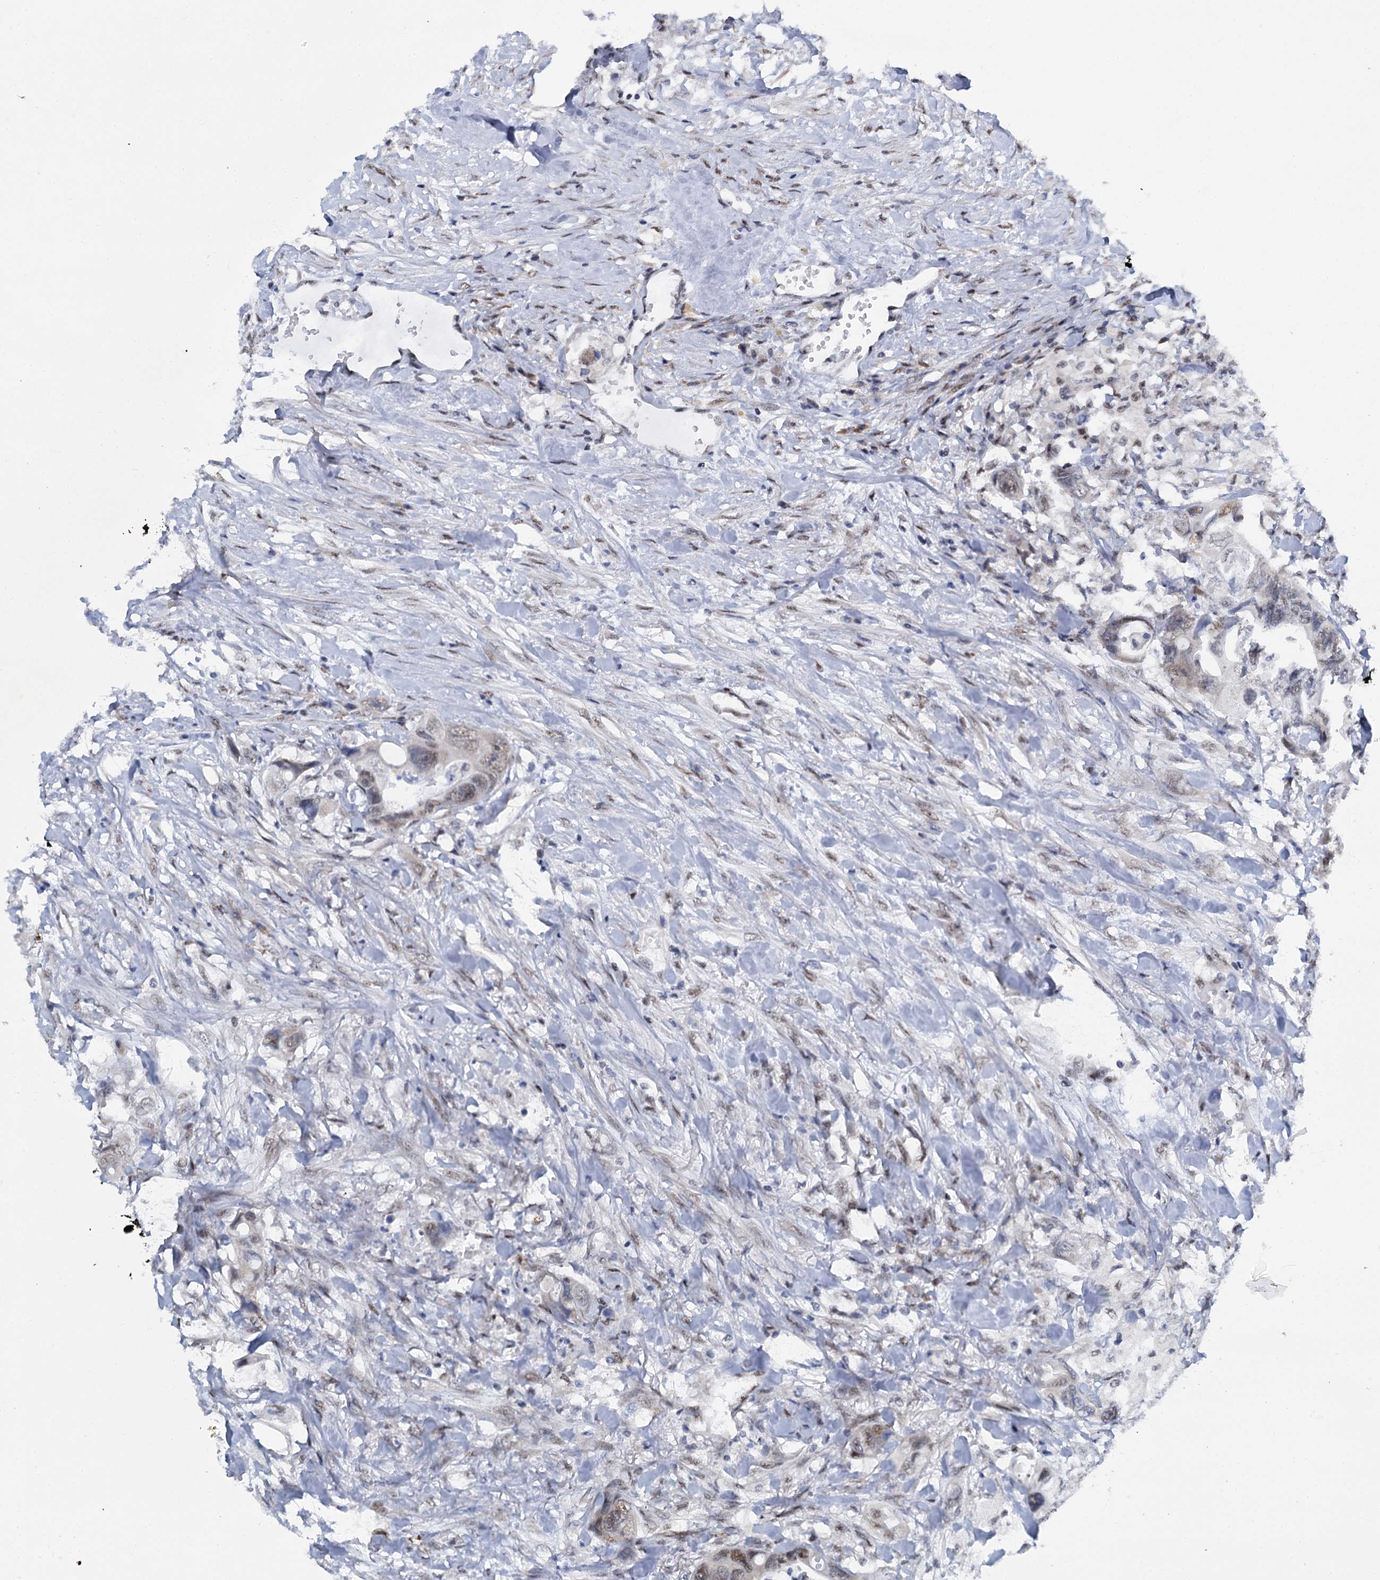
{"staining": {"intensity": "weak", "quantity": "25%-75%", "location": "nuclear"}, "tissue": "colorectal cancer", "cell_type": "Tumor cells", "image_type": "cancer", "snomed": [{"axis": "morphology", "description": "Adenocarcinoma, NOS"}, {"axis": "topography", "description": "Rectum"}], "caption": "Weak nuclear positivity is identified in about 25%-75% of tumor cells in colorectal adenocarcinoma.", "gene": "SREK1", "patient": {"sex": "male", "age": 57}}